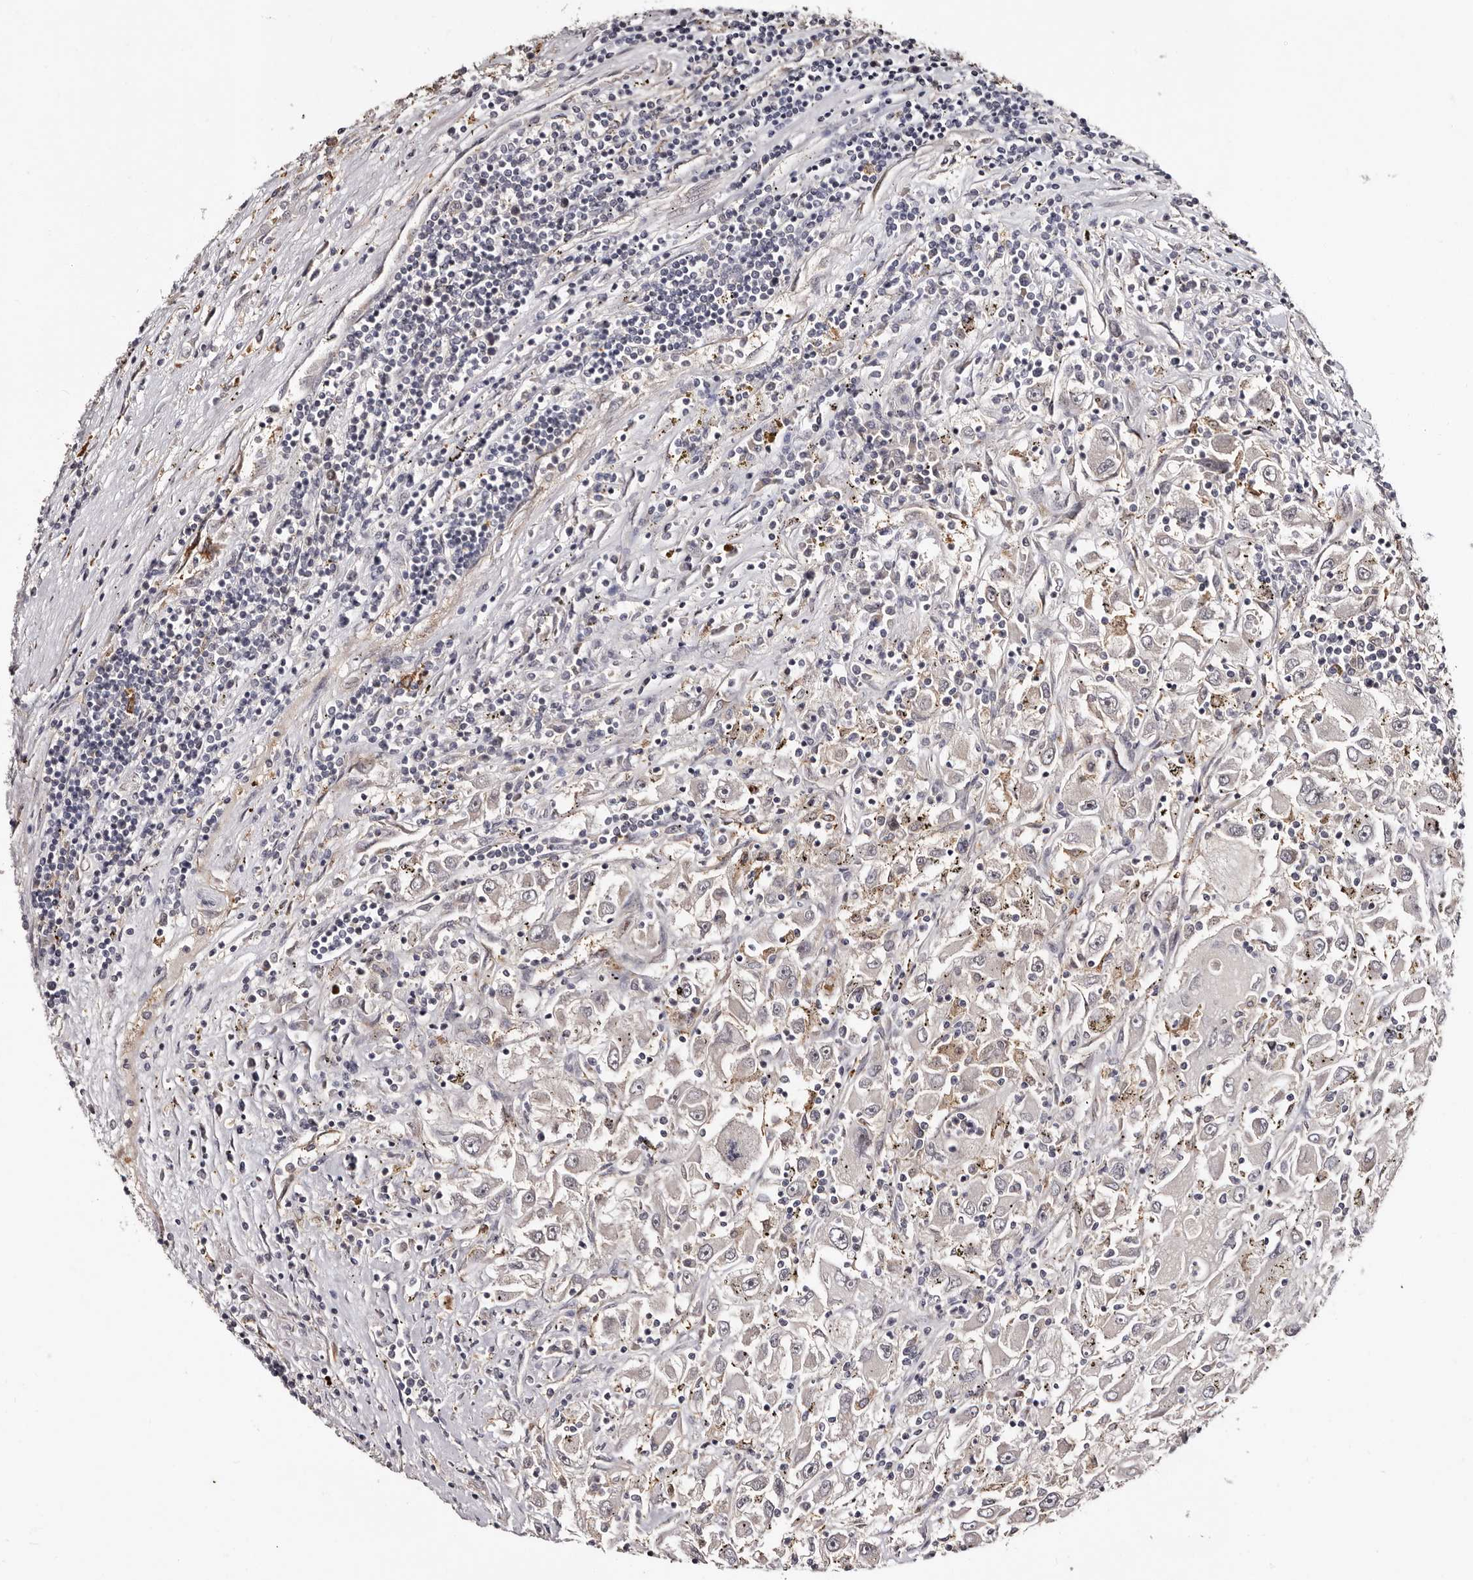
{"staining": {"intensity": "negative", "quantity": "none", "location": "none"}, "tissue": "renal cancer", "cell_type": "Tumor cells", "image_type": "cancer", "snomed": [{"axis": "morphology", "description": "Adenocarcinoma, NOS"}, {"axis": "topography", "description": "Kidney"}], "caption": "This is an IHC micrograph of renal cancer. There is no positivity in tumor cells.", "gene": "TBC1D22B", "patient": {"sex": "female", "age": 52}}